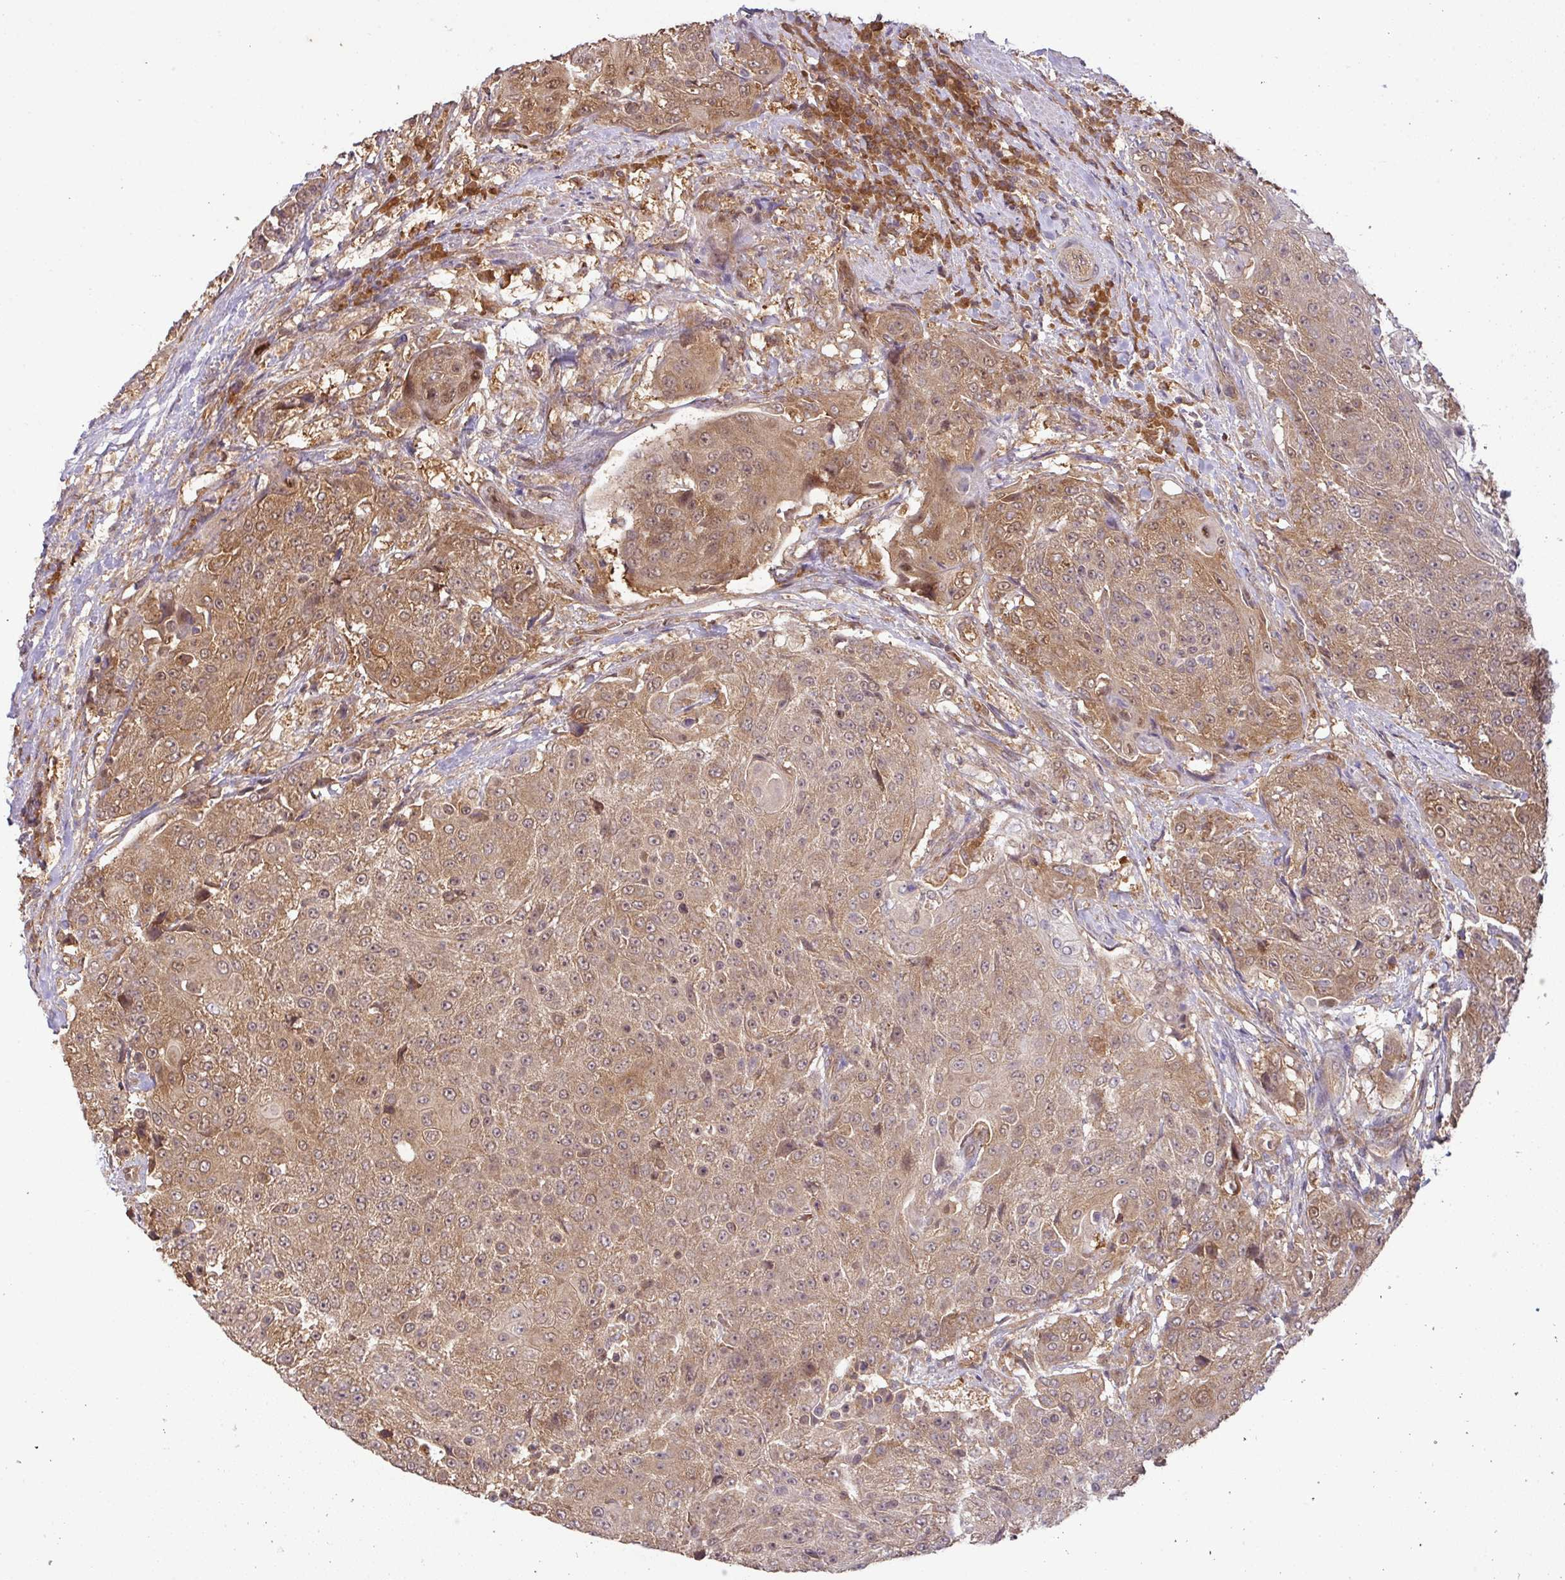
{"staining": {"intensity": "moderate", "quantity": ">75%", "location": "cytoplasmic/membranous,nuclear"}, "tissue": "urothelial cancer", "cell_type": "Tumor cells", "image_type": "cancer", "snomed": [{"axis": "morphology", "description": "Urothelial carcinoma, High grade"}, {"axis": "topography", "description": "Urinary bladder"}], "caption": "Urothelial carcinoma (high-grade) was stained to show a protein in brown. There is medium levels of moderate cytoplasmic/membranous and nuclear expression in about >75% of tumor cells.", "gene": "GSPT1", "patient": {"sex": "female", "age": 63}}